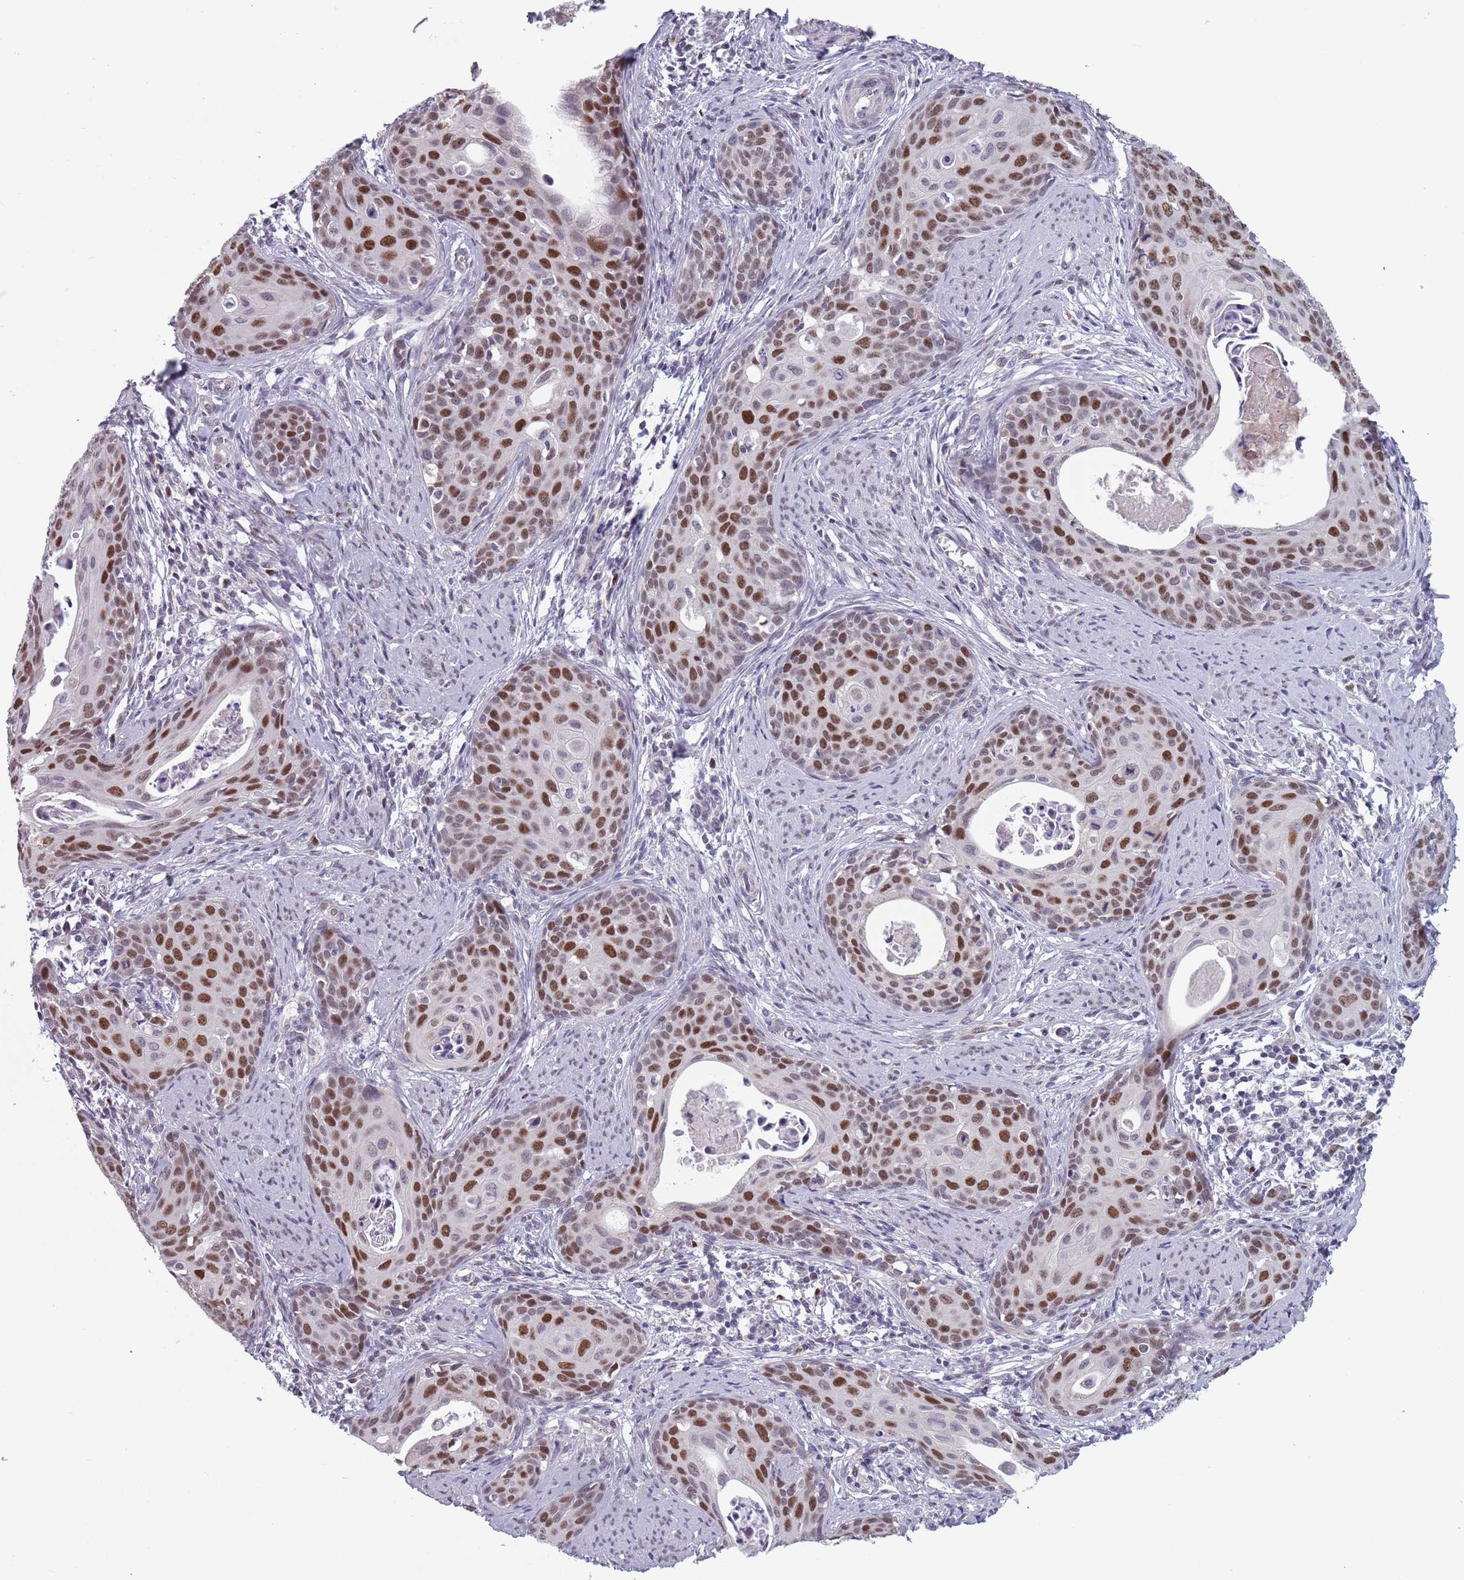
{"staining": {"intensity": "moderate", "quantity": ">75%", "location": "nuclear"}, "tissue": "cervical cancer", "cell_type": "Tumor cells", "image_type": "cancer", "snomed": [{"axis": "morphology", "description": "Squamous cell carcinoma, NOS"}, {"axis": "topography", "description": "Cervix"}], "caption": "Human cervical cancer (squamous cell carcinoma) stained with a protein marker reveals moderate staining in tumor cells.", "gene": "ZKSCAN2", "patient": {"sex": "female", "age": 46}}